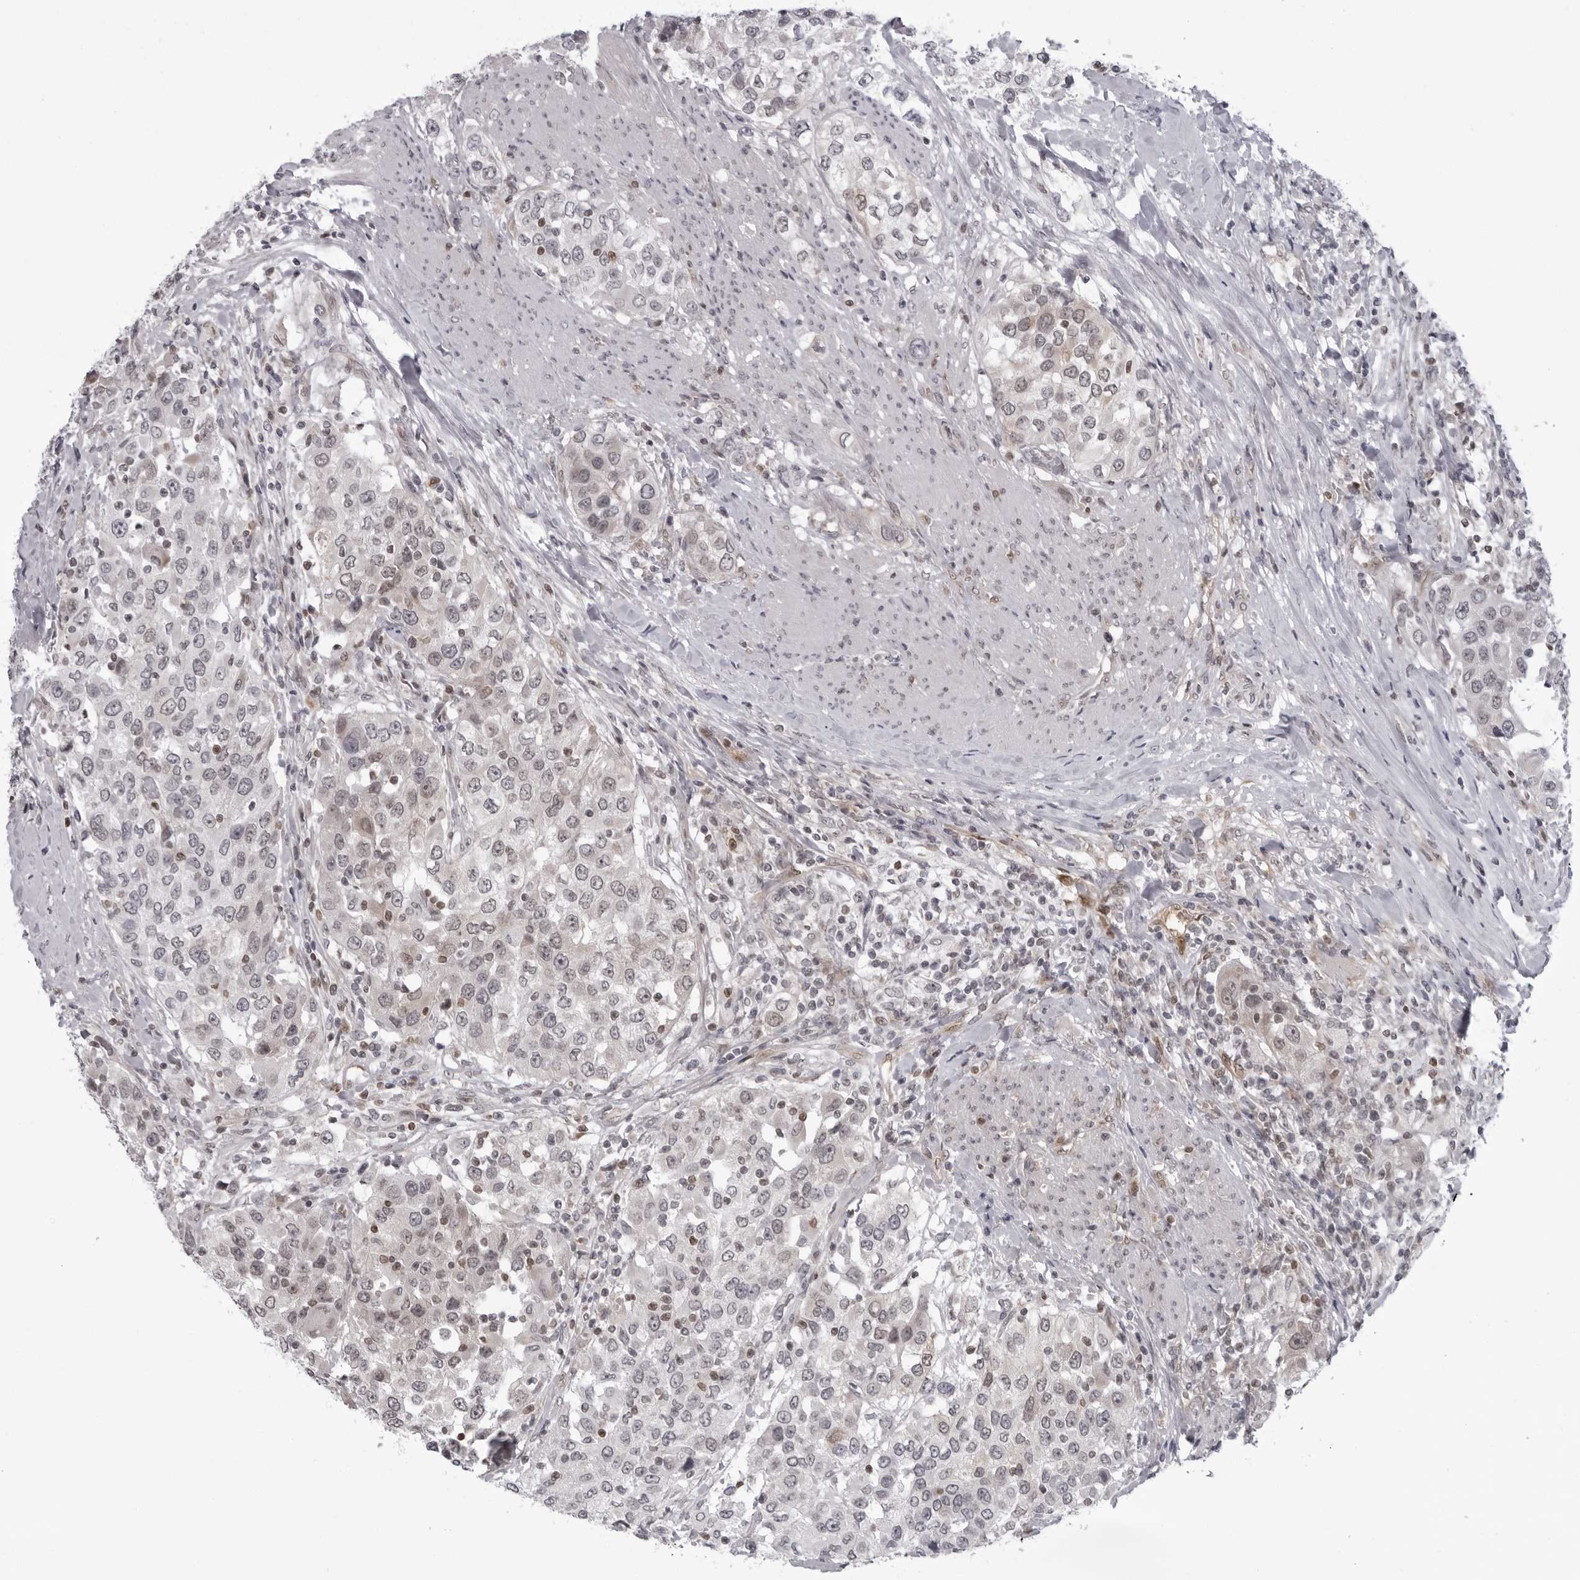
{"staining": {"intensity": "weak", "quantity": "<25%", "location": "nuclear"}, "tissue": "urothelial cancer", "cell_type": "Tumor cells", "image_type": "cancer", "snomed": [{"axis": "morphology", "description": "Urothelial carcinoma, High grade"}, {"axis": "topography", "description": "Urinary bladder"}], "caption": "Urothelial cancer was stained to show a protein in brown. There is no significant staining in tumor cells.", "gene": "MAPK12", "patient": {"sex": "female", "age": 80}}